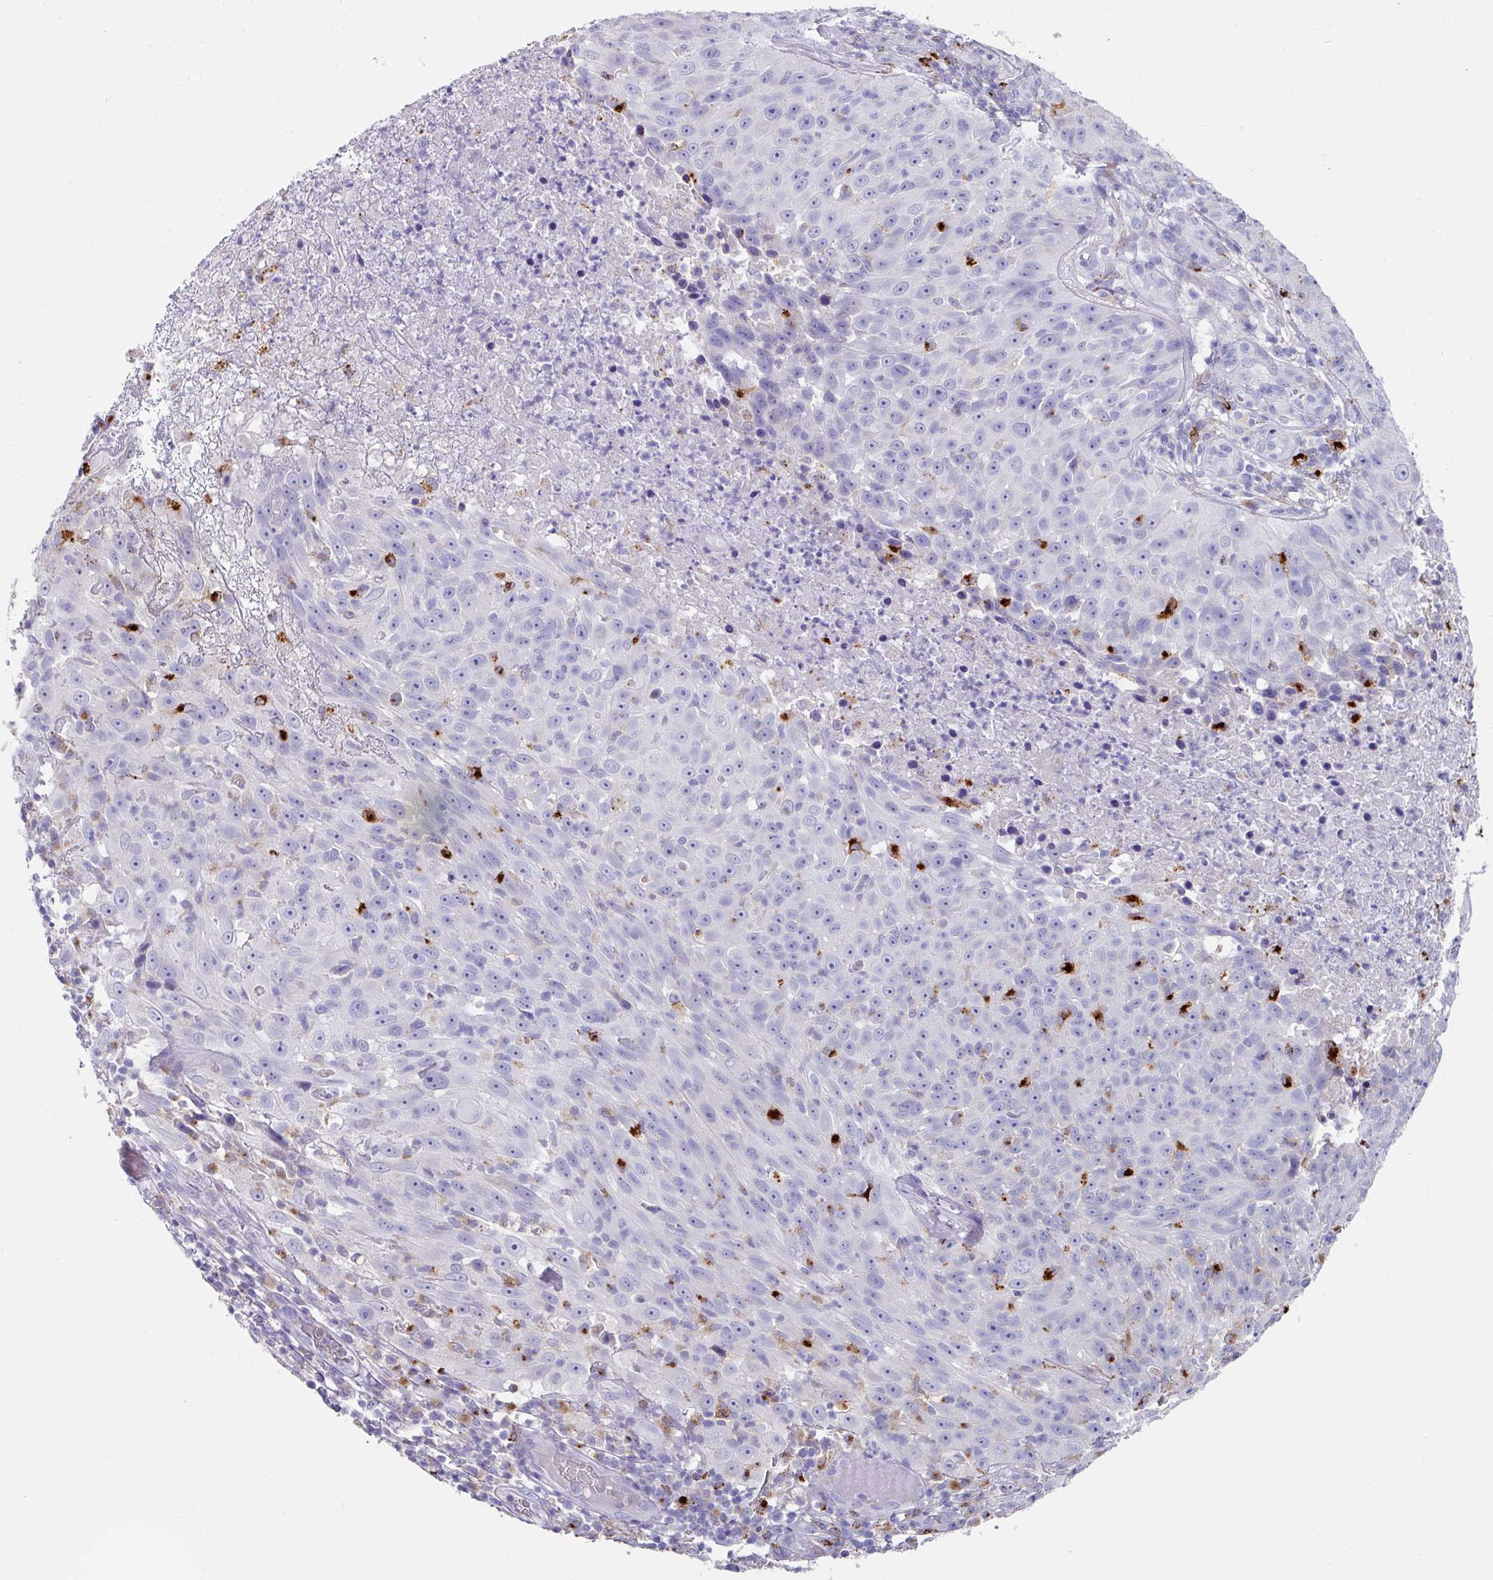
{"staining": {"intensity": "negative", "quantity": "none", "location": "none"}, "tissue": "skin cancer", "cell_type": "Tumor cells", "image_type": "cancer", "snomed": [{"axis": "morphology", "description": "Squamous cell carcinoma, NOS"}, {"axis": "topography", "description": "Skin"}], "caption": "A high-resolution photomicrograph shows immunohistochemistry (IHC) staining of skin cancer, which exhibits no significant expression in tumor cells.", "gene": "CPVL", "patient": {"sex": "female", "age": 87}}